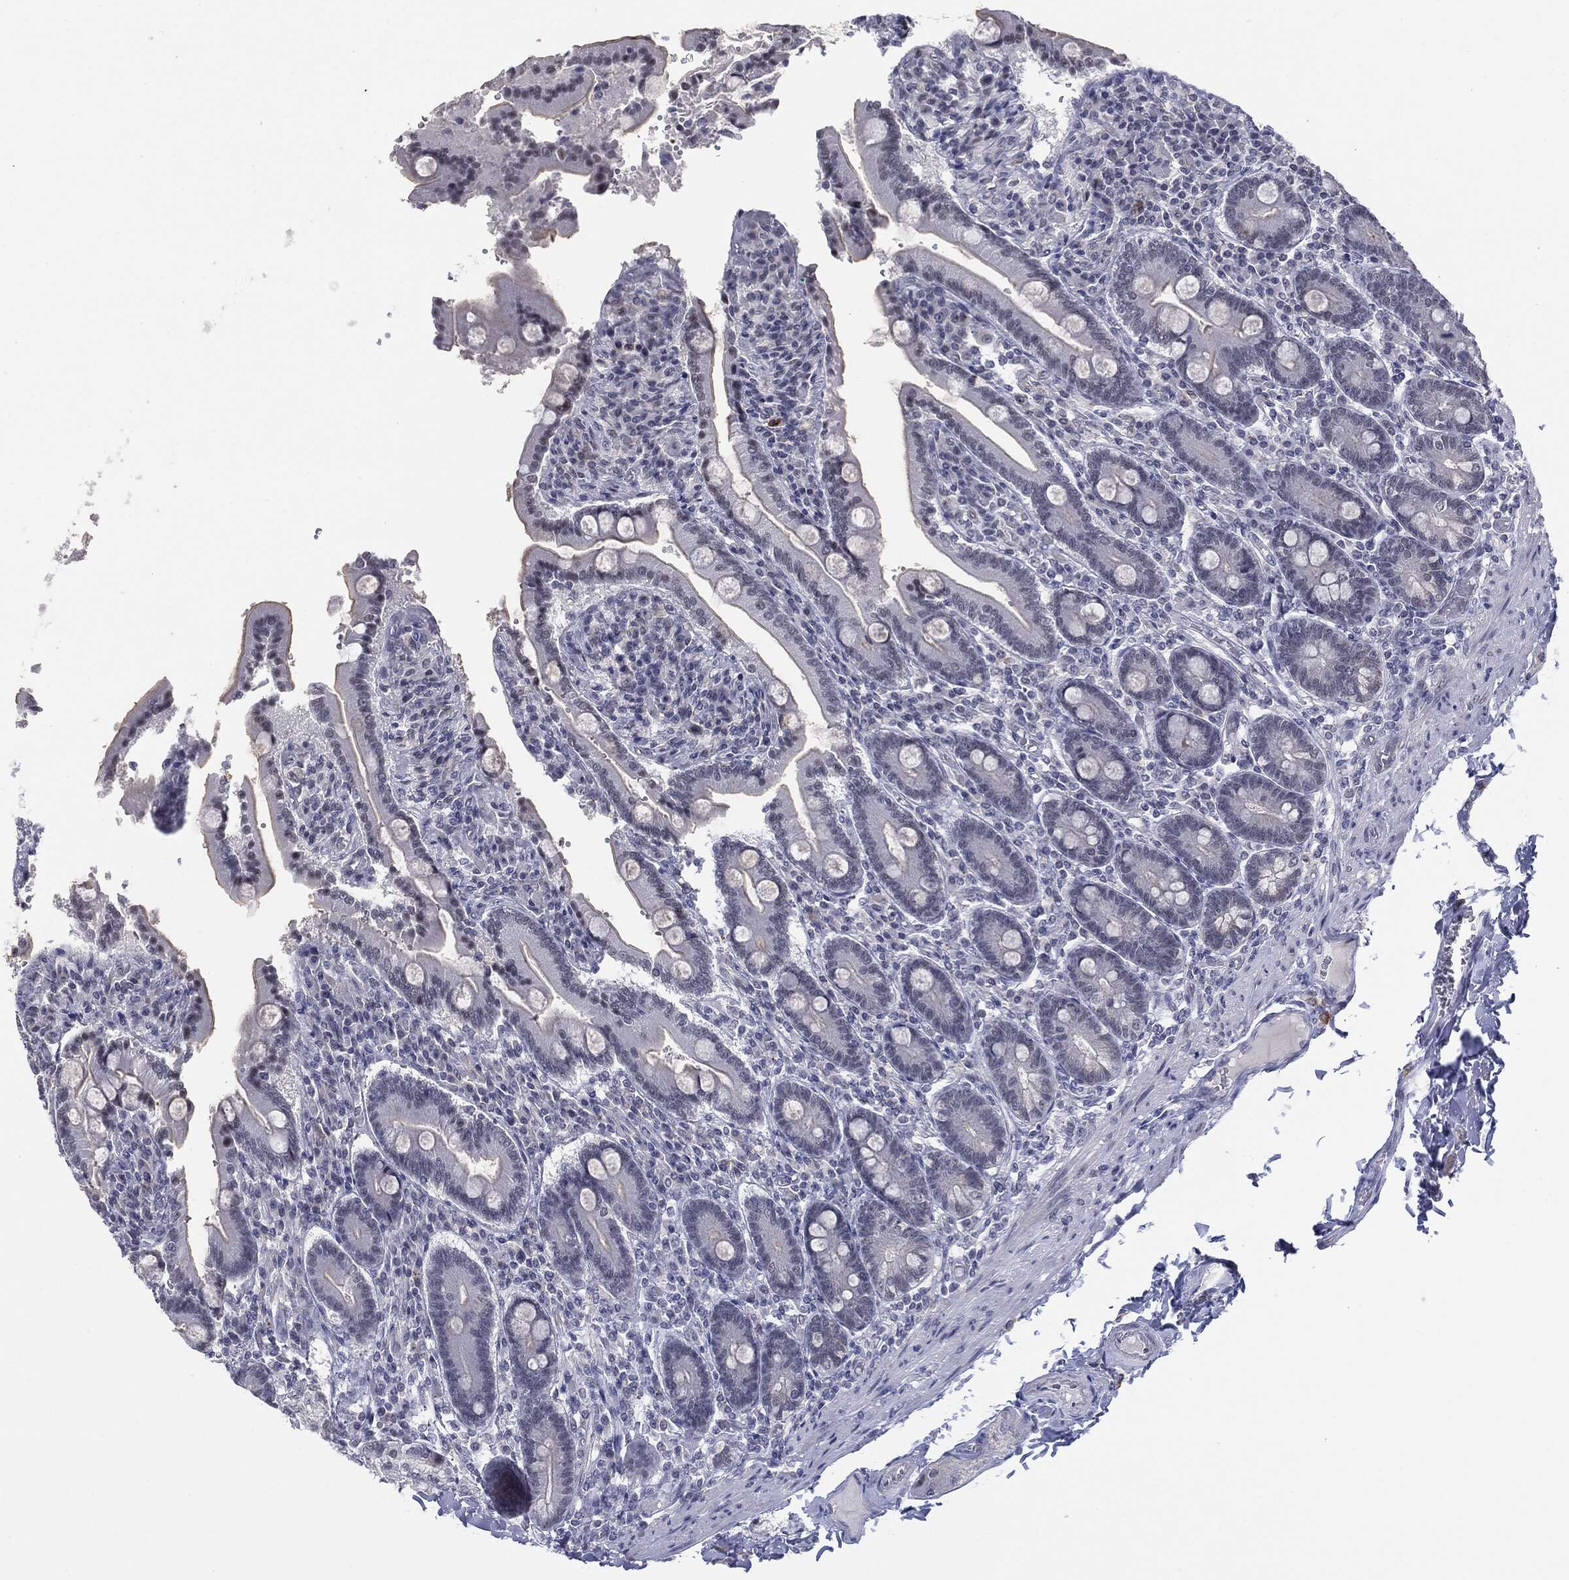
{"staining": {"intensity": "negative", "quantity": "none", "location": "none"}, "tissue": "duodenum", "cell_type": "Glandular cells", "image_type": "normal", "snomed": [{"axis": "morphology", "description": "Normal tissue, NOS"}, {"axis": "topography", "description": "Duodenum"}], "caption": "Immunohistochemistry (IHC) micrograph of normal duodenum: duodenum stained with DAB reveals no significant protein expression in glandular cells.", "gene": "SLC5A5", "patient": {"sex": "female", "age": 62}}